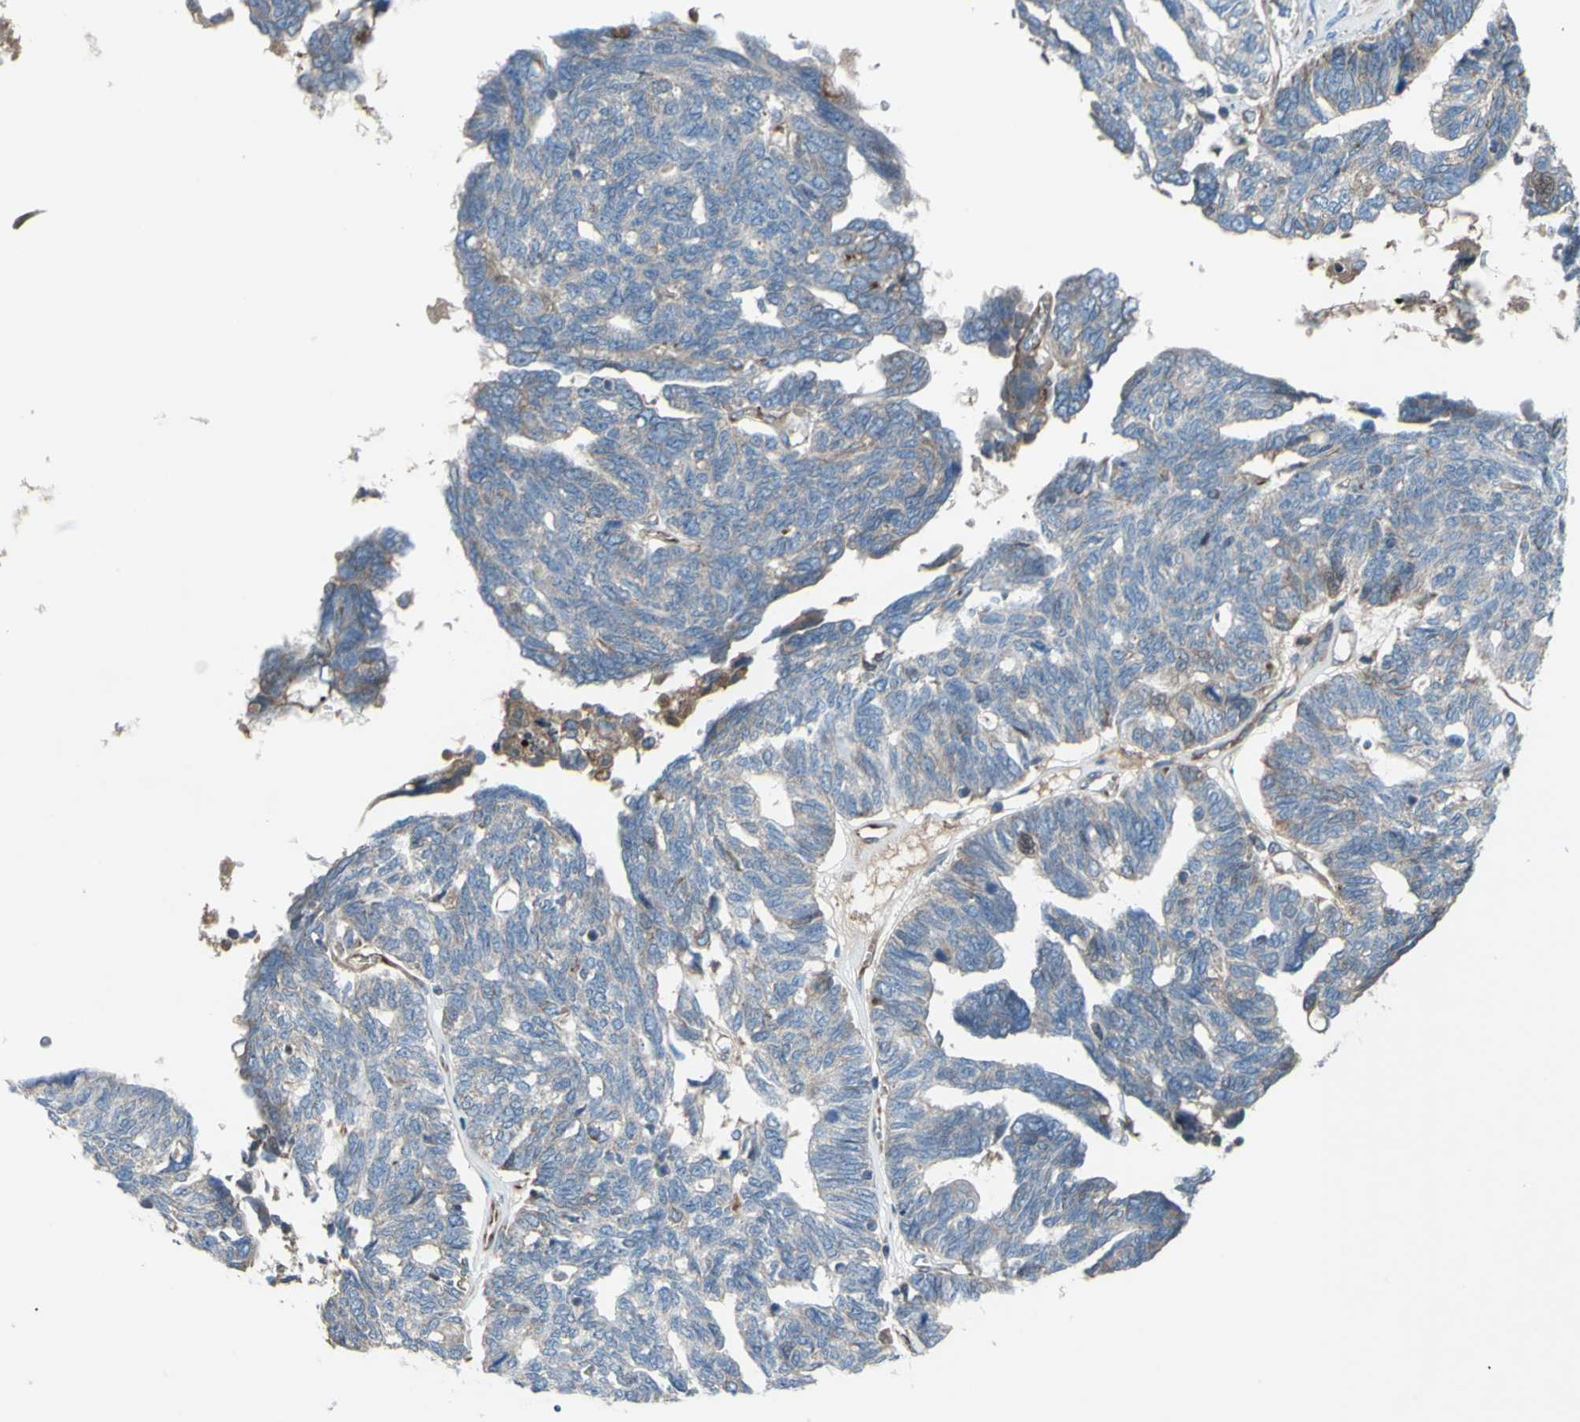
{"staining": {"intensity": "weak", "quantity": ">75%", "location": "cytoplasmic/membranous"}, "tissue": "ovarian cancer", "cell_type": "Tumor cells", "image_type": "cancer", "snomed": [{"axis": "morphology", "description": "Cystadenocarcinoma, serous, NOS"}, {"axis": "topography", "description": "Ovary"}], "caption": "Ovarian cancer stained with DAB immunohistochemistry shows low levels of weak cytoplasmic/membranous staining in approximately >75% of tumor cells.", "gene": "EMC7", "patient": {"sex": "female", "age": 79}}